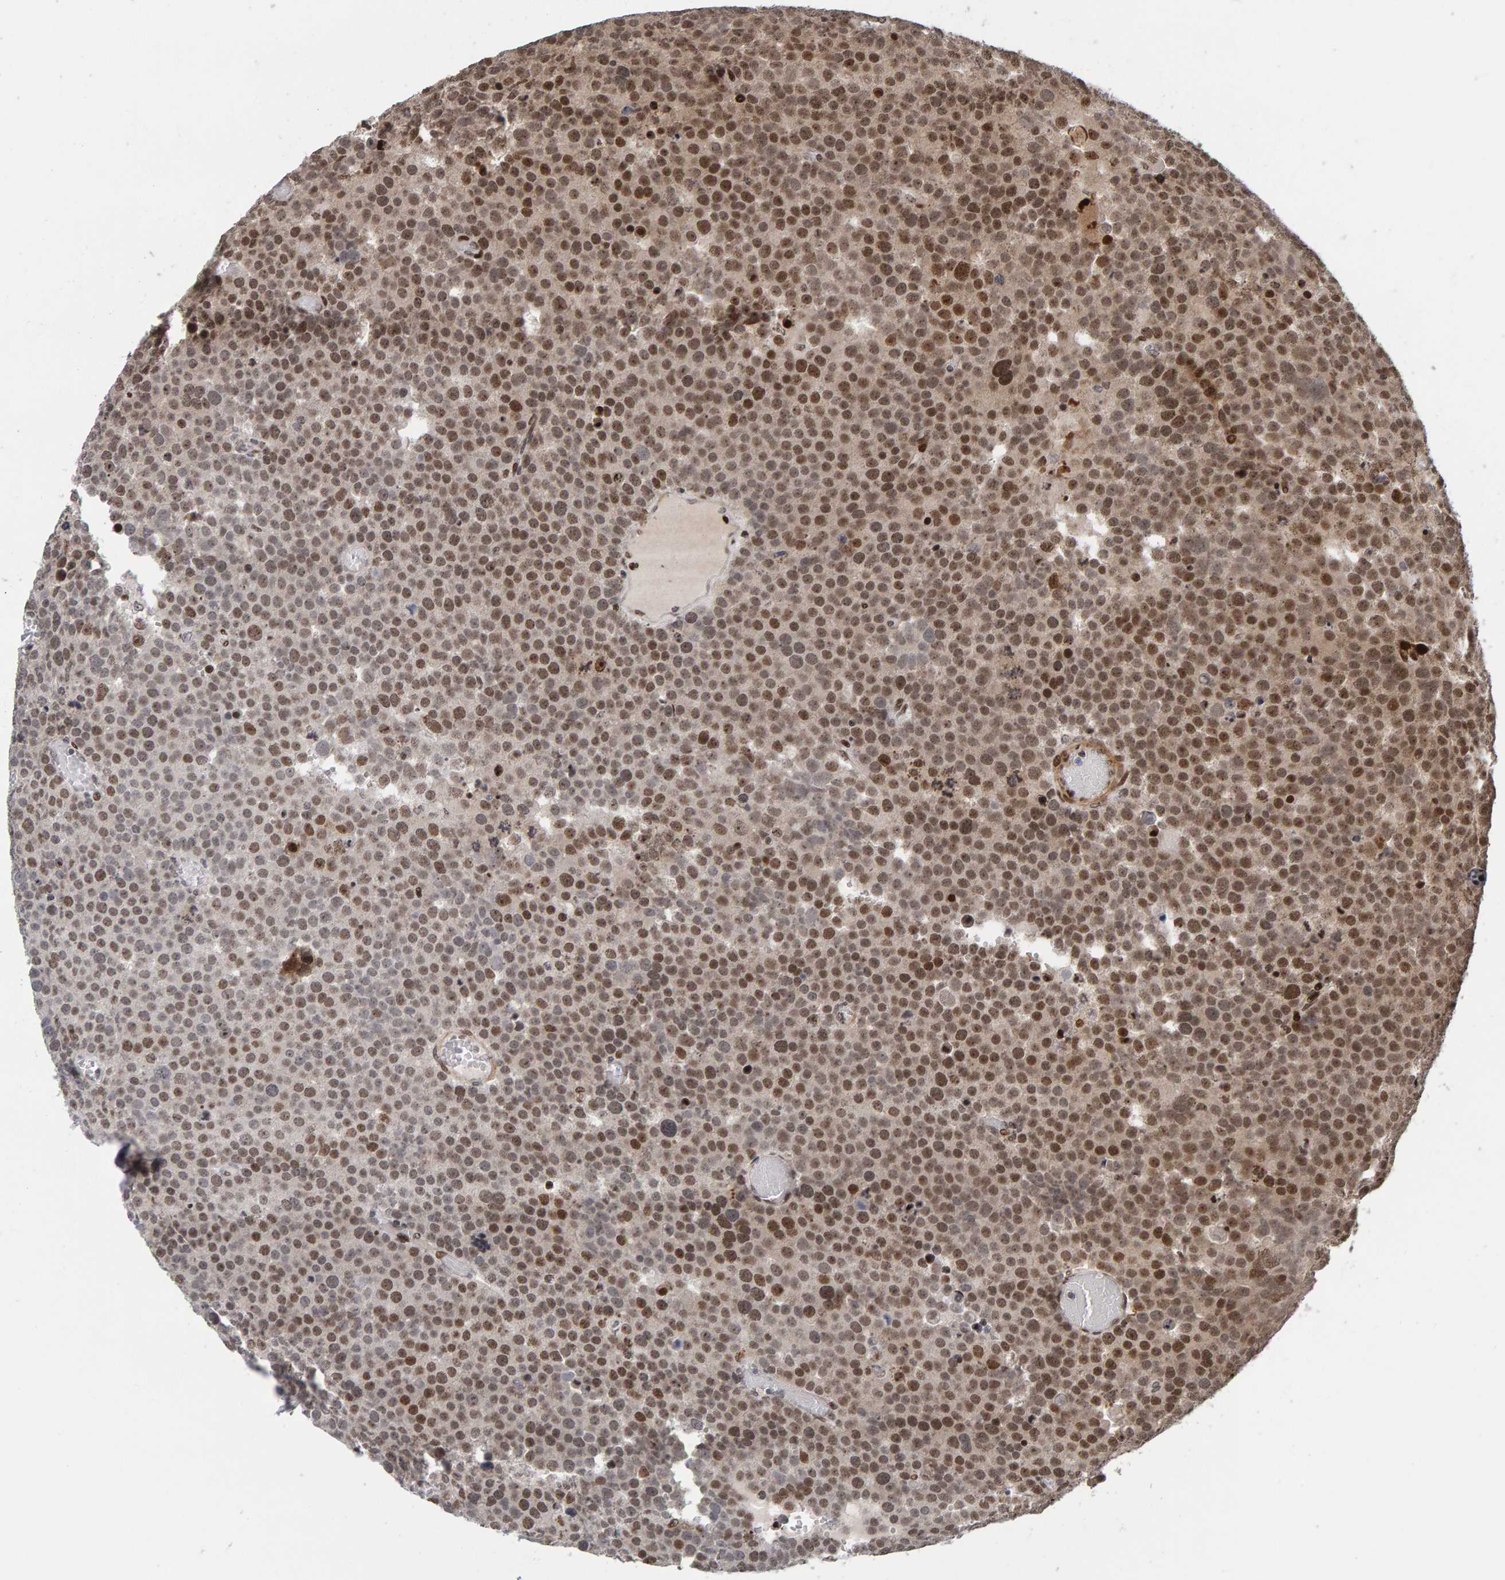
{"staining": {"intensity": "moderate", "quantity": ">75%", "location": "nuclear"}, "tissue": "testis cancer", "cell_type": "Tumor cells", "image_type": "cancer", "snomed": [{"axis": "morphology", "description": "Seminoma, NOS"}, {"axis": "topography", "description": "Testis"}], "caption": "Approximately >75% of tumor cells in human testis seminoma show moderate nuclear protein staining as visualized by brown immunohistochemical staining.", "gene": "CHD4", "patient": {"sex": "male", "age": 71}}